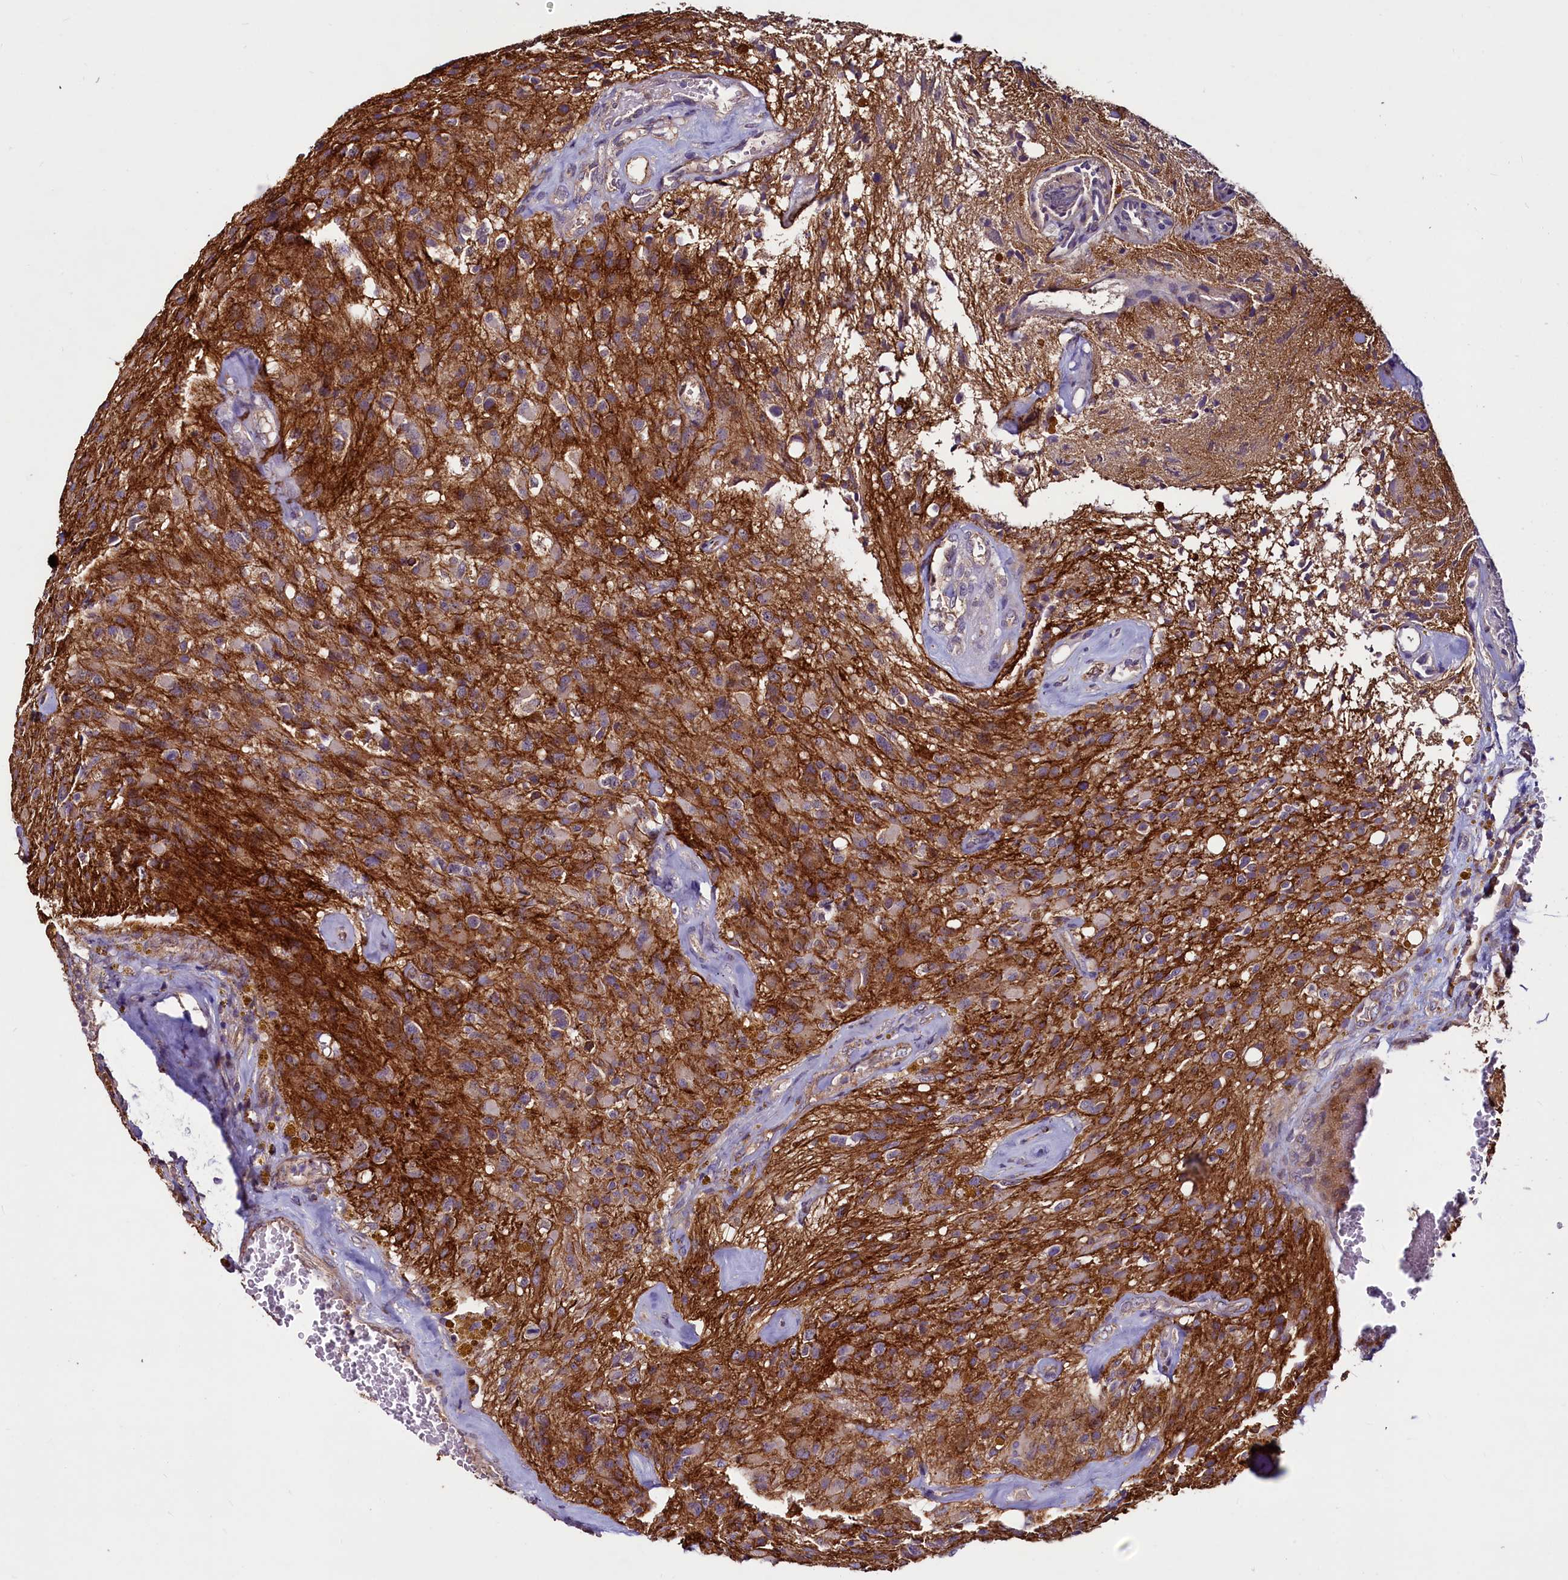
{"staining": {"intensity": "moderate", "quantity": "<25%", "location": "cytoplasmic/membranous"}, "tissue": "glioma", "cell_type": "Tumor cells", "image_type": "cancer", "snomed": [{"axis": "morphology", "description": "Glioma, malignant, High grade"}, {"axis": "topography", "description": "Brain"}], "caption": "The micrograph shows immunohistochemical staining of high-grade glioma (malignant). There is moderate cytoplasmic/membranous expression is identified in approximately <25% of tumor cells.", "gene": "PALM", "patient": {"sex": "male", "age": 69}}